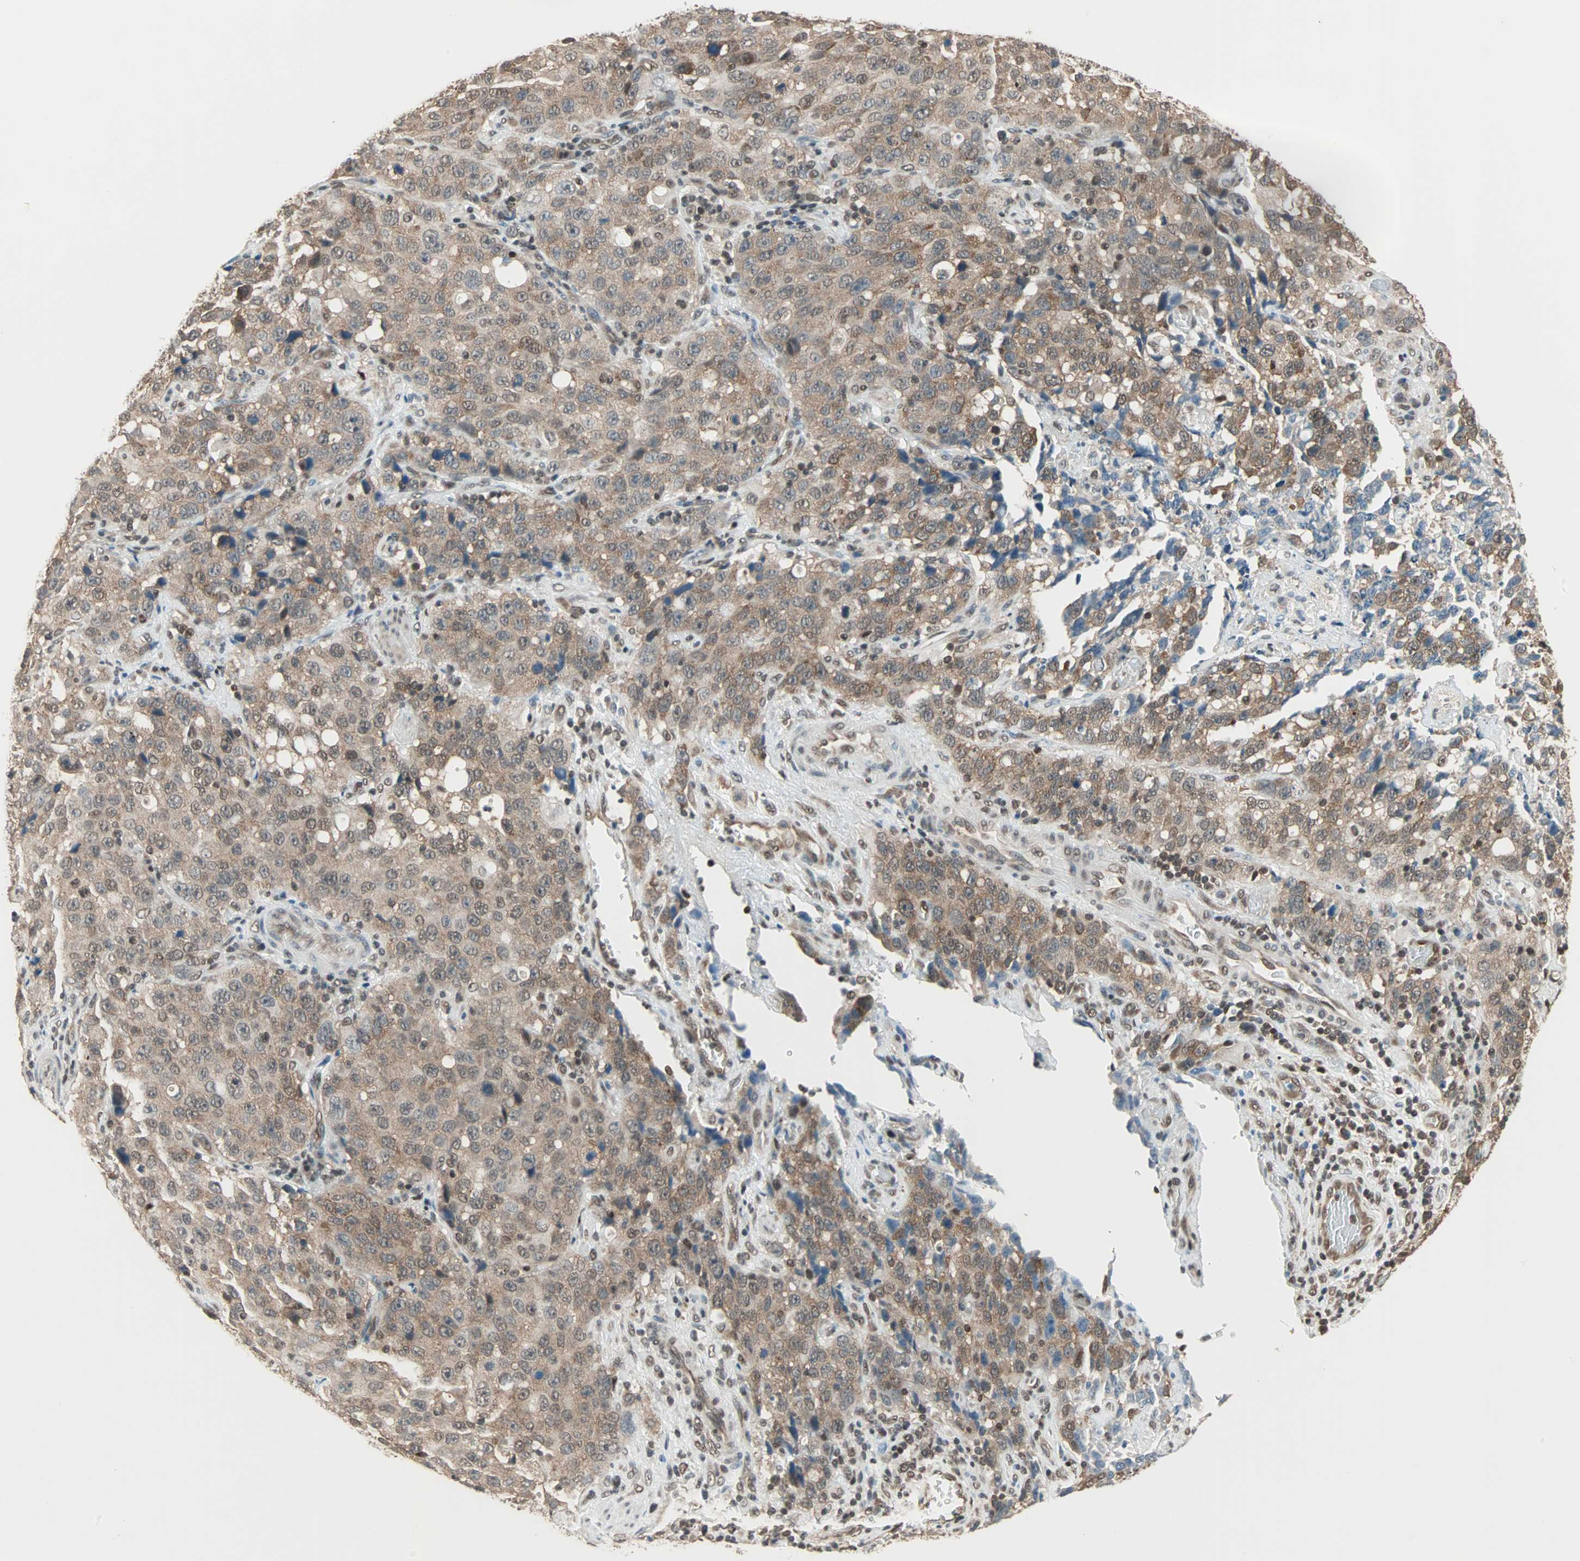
{"staining": {"intensity": "moderate", "quantity": ">75%", "location": "cytoplasmic/membranous,nuclear"}, "tissue": "stomach cancer", "cell_type": "Tumor cells", "image_type": "cancer", "snomed": [{"axis": "morphology", "description": "Normal tissue, NOS"}, {"axis": "morphology", "description": "Adenocarcinoma, NOS"}, {"axis": "topography", "description": "Stomach"}], "caption": "A photomicrograph showing moderate cytoplasmic/membranous and nuclear expression in approximately >75% of tumor cells in stomach cancer, as visualized by brown immunohistochemical staining.", "gene": "DAZAP1", "patient": {"sex": "male", "age": 48}}